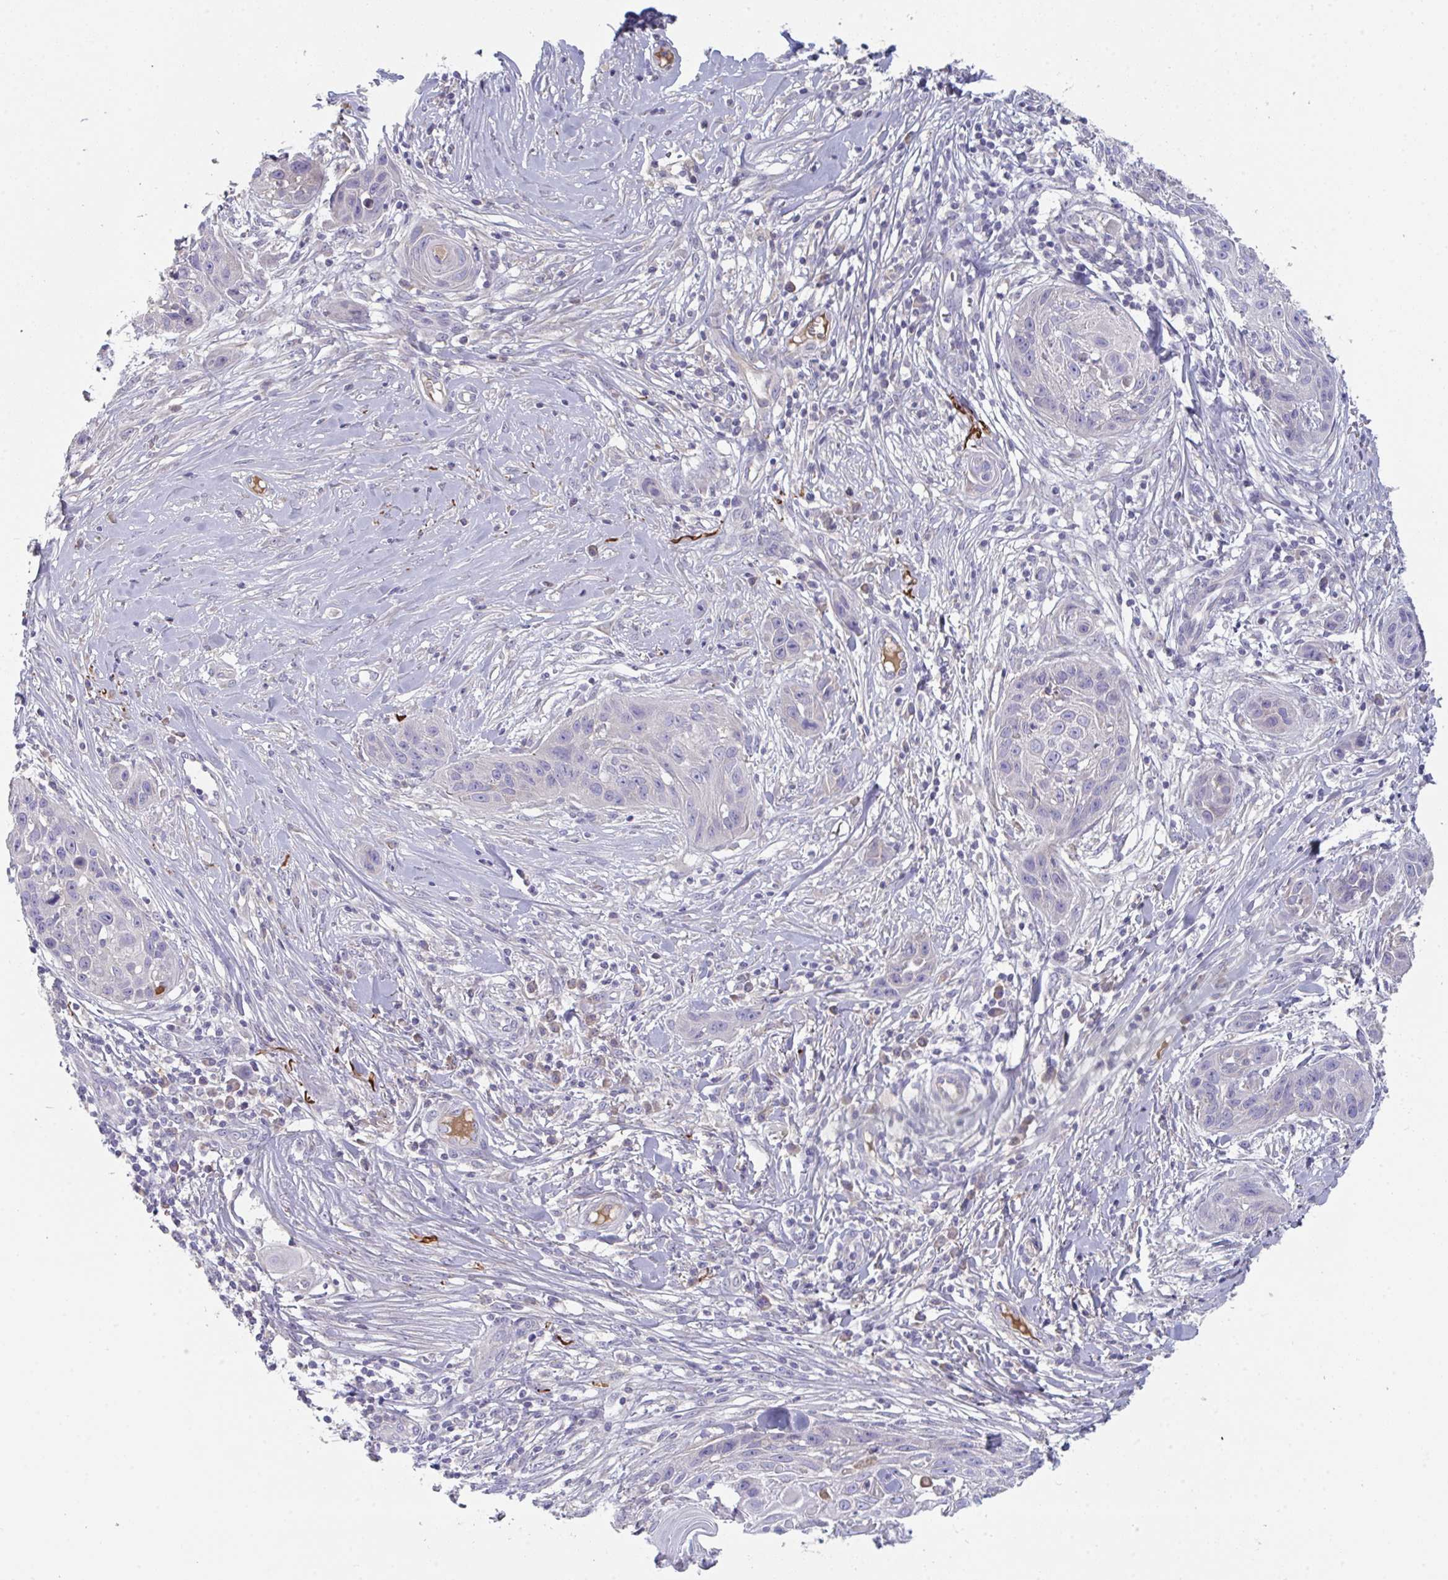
{"staining": {"intensity": "negative", "quantity": "none", "location": "none"}, "tissue": "skin cancer", "cell_type": "Tumor cells", "image_type": "cancer", "snomed": [{"axis": "morphology", "description": "Squamous cell carcinoma, NOS"}, {"axis": "topography", "description": "Skin"}, {"axis": "topography", "description": "Vulva"}], "caption": "Histopathology image shows no significant protein positivity in tumor cells of skin cancer (squamous cell carcinoma). (Stains: DAB (3,3'-diaminobenzidine) IHC with hematoxylin counter stain, Microscopy: brightfield microscopy at high magnification).", "gene": "HGFAC", "patient": {"sex": "female", "age": 83}}